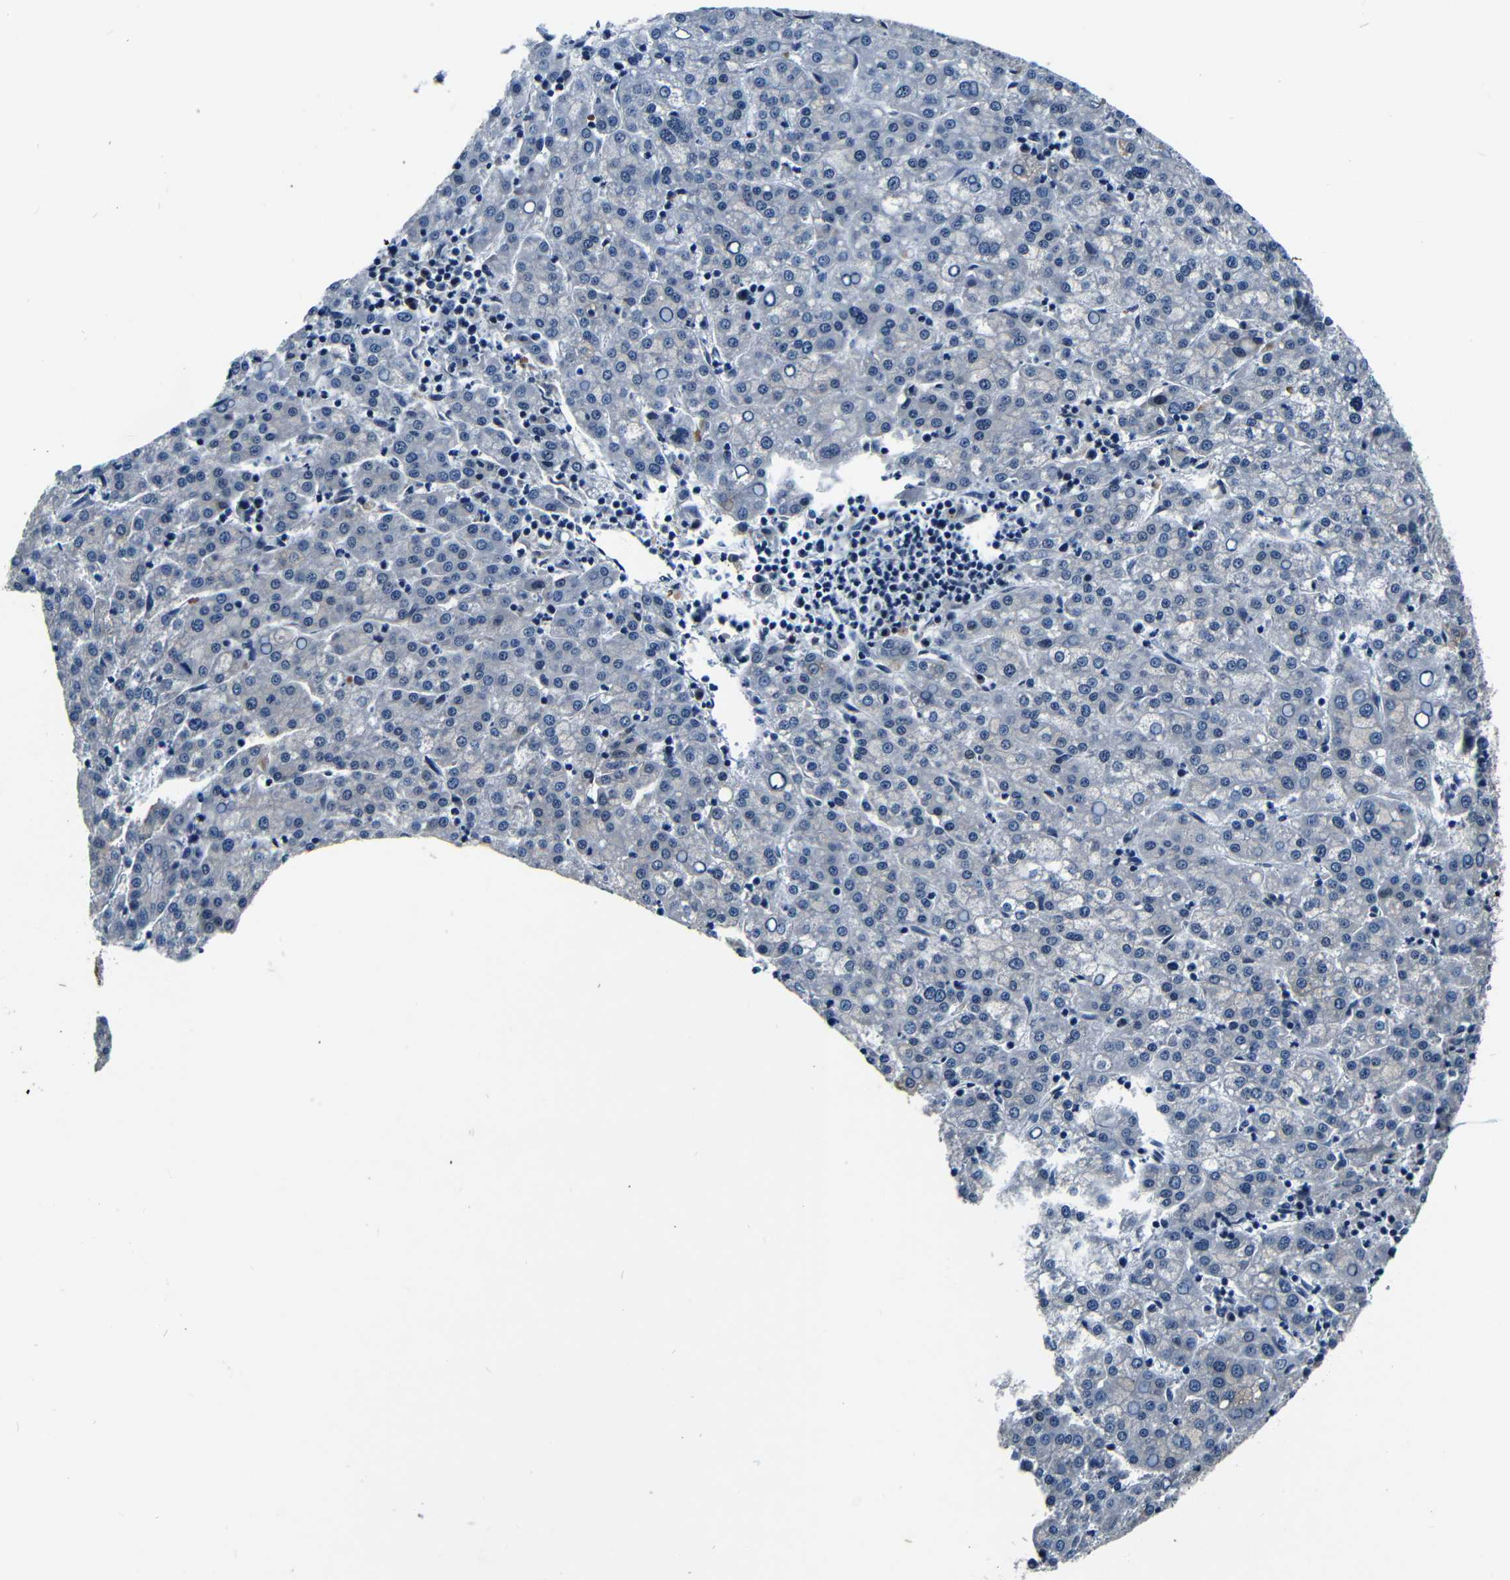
{"staining": {"intensity": "negative", "quantity": "none", "location": "none"}, "tissue": "liver cancer", "cell_type": "Tumor cells", "image_type": "cancer", "snomed": [{"axis": "morphology", "description": "Carcinoma, Hepatocellular, NOS"}, {"axis": "topography", "description": "Liver"}], "caption": "There is no significant positivity in tumor cells of liver cancer. Nuclei are stained in blue.", "gene": "FOXD4", "patient": {"sex": "female", "age": 58}}